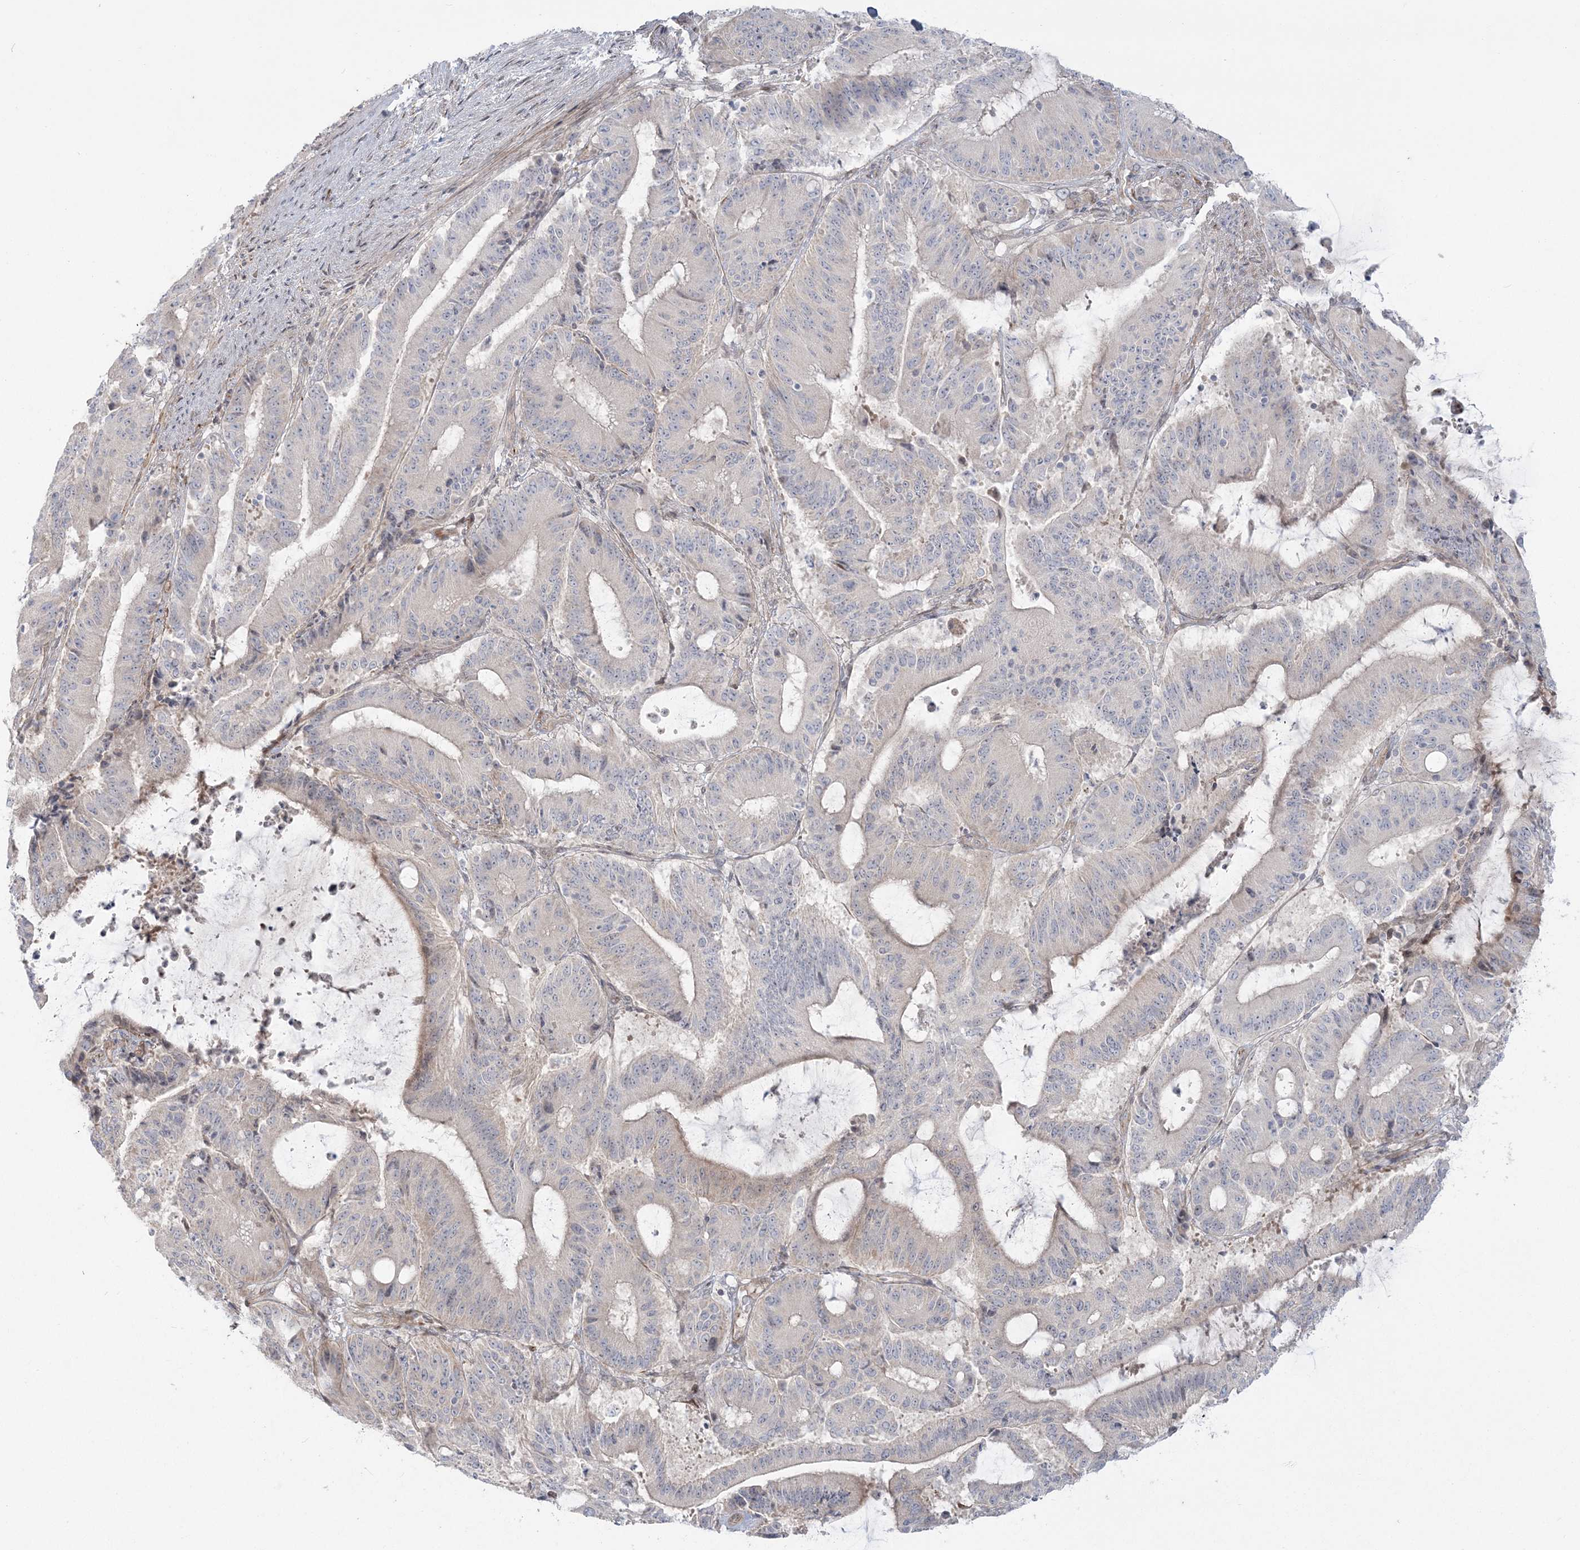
{"staining": {"intensity": "negative", "quantity": "none", "location": "none"}, "tissue": "liver cancer", "cell_type": "Tumor cells", "image_type": "cancer", "snomed": [{"axis": "morphology", "description": "Normal tissue, NOS"}, {"axis": "morphology", "description": "Cholangiocarcinoma"}, {"axis": "topography", "description": "Liver"}, {"axis": "topography", "description": "Peripheral nerve tissue"}], "caption": "Immunohistochemistry histopathology image of neoplastic tissue: human liver cancer stained with DAB shows no significant protein expression in tumor cells.", "gene": "NUDT9", "patient": {"sex": "female", "age": 73}}